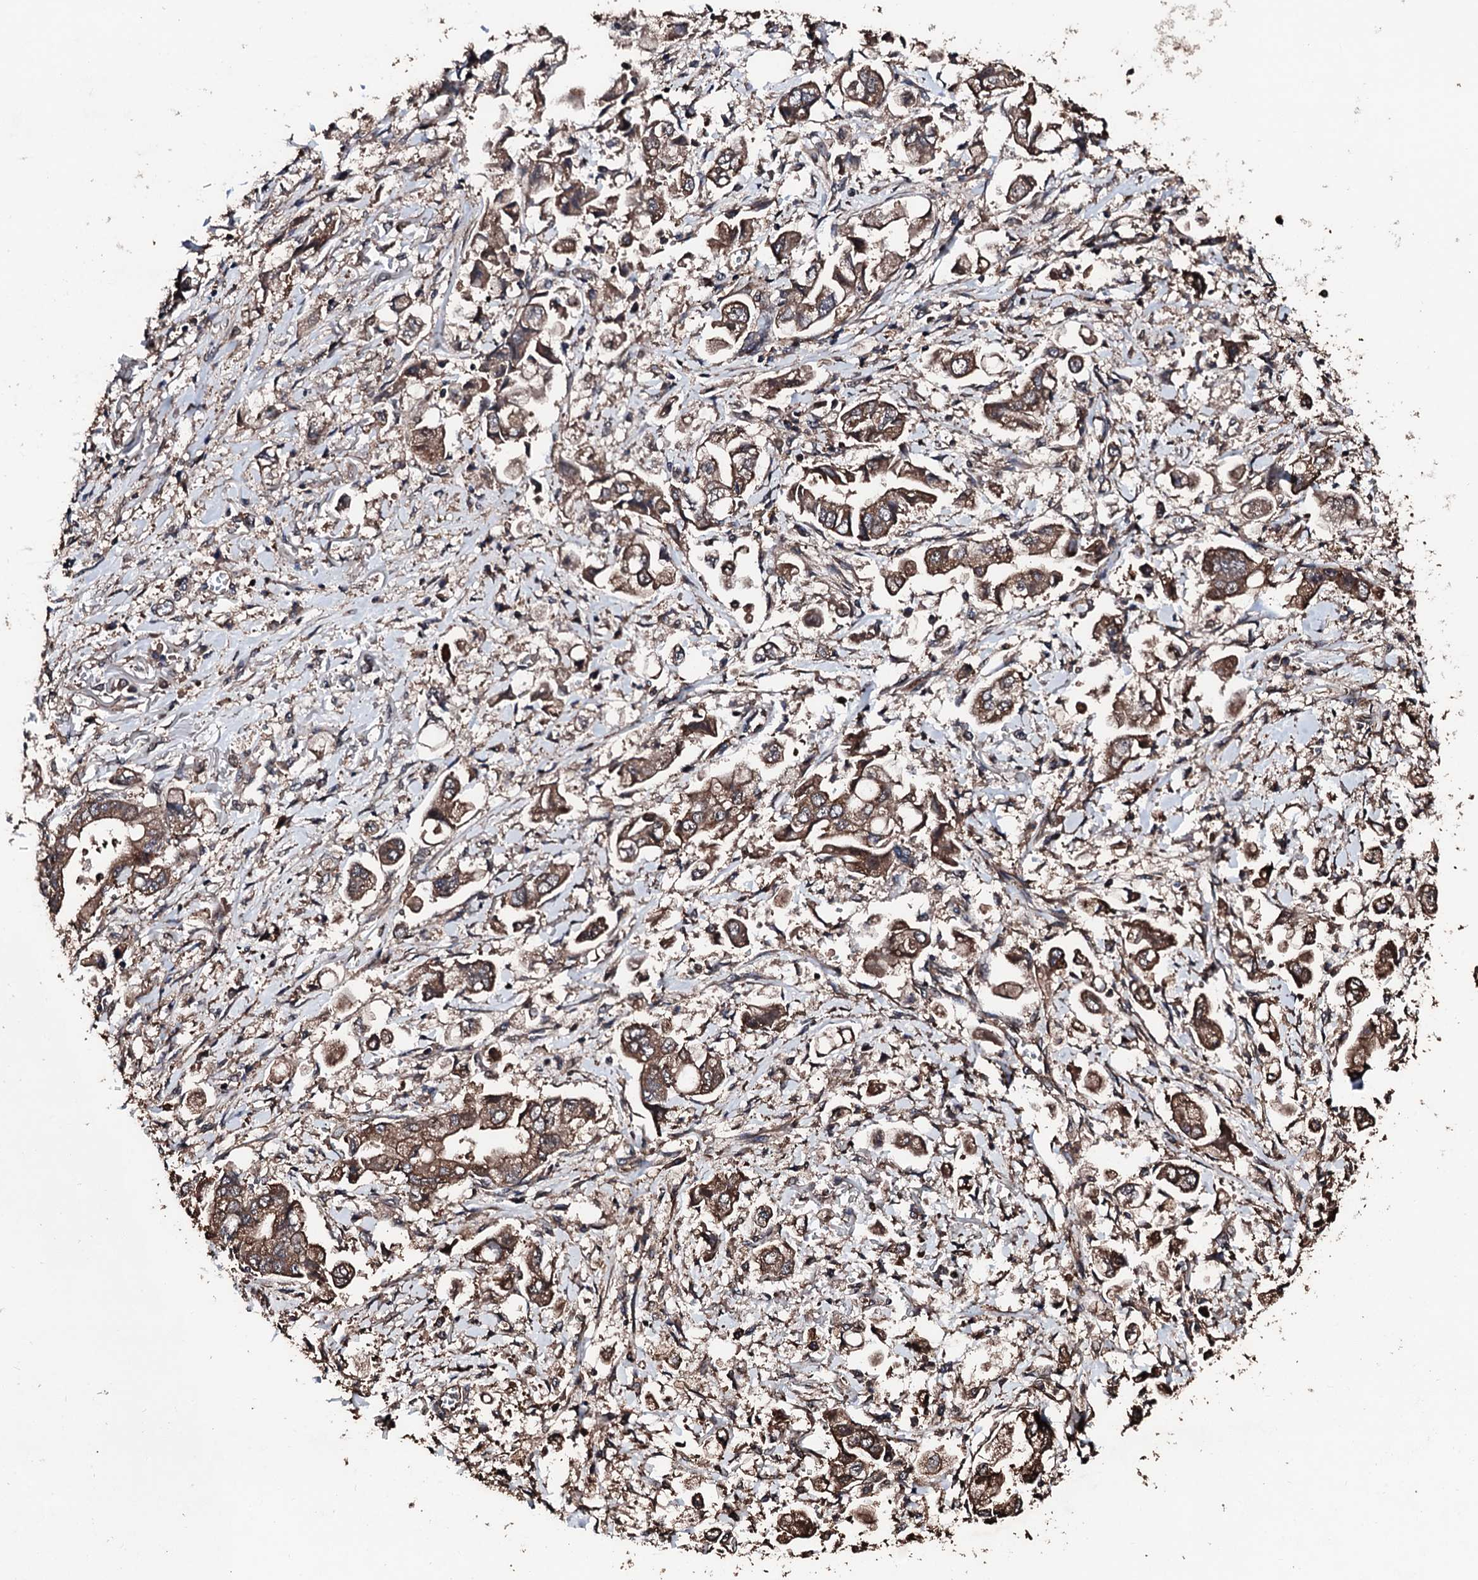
{"staining": {"intensity": "moderate", "quantity": ">75%", "location": "cytoplasmic/membranous"}, "tissue": "stomach cancer", "cell_type": "Tumor cells", "image_type": "cancer", "snomed": [{"axis": "morphology", "description": "Adenocarcinoma, NOS"}, {"axis": "topography", "description": "Stomach"}], "caption": "Moderate cytoplasmic/membranous expression is seen in about >75% of tumor cells in stomach adenocarcinoma. (IHC, brightfield microscopy, high magnification).", "gene": "KIF18A", "patient": {"sex": "male", "age": 62}}